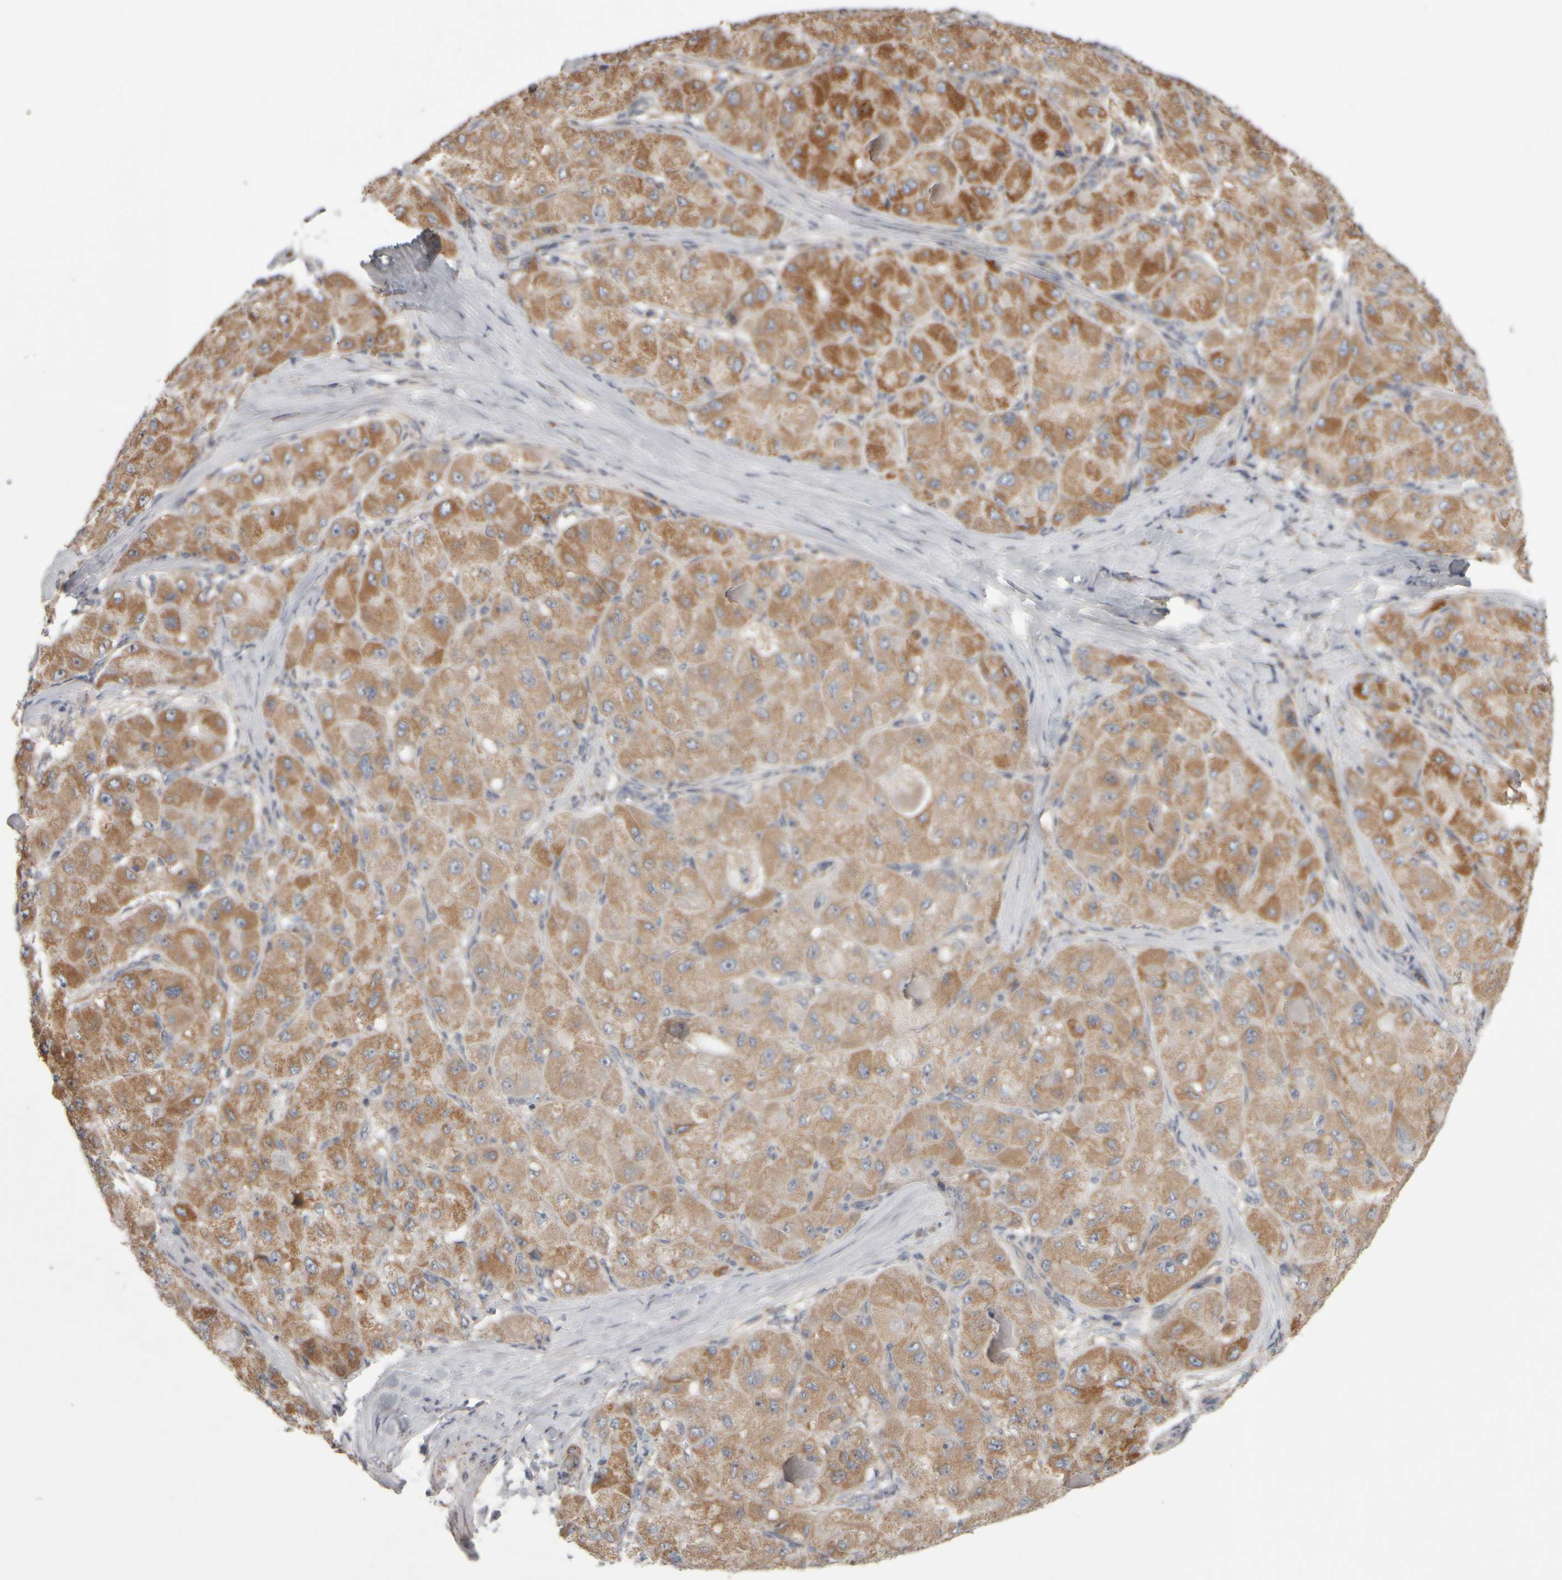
{"staining": {"intensity": "moderate", "quantity": ">75%", "location": "cytoplasmic/membranous"}, "tissue": "liver cancer", "cell_type": "Tumor cells", "image_type": "cancer", "snomed": [{"axis": "morphology", "description": "Carcinoma, Hepatocellular, NOS"}, {"axis": "topography", "description": "Liver"}], "caption": "Immunohistochemical staining of liver cancer (hepatocellular carcinoma) displays moderate cytoplasmic/membranous protein expression in about >75% of tumor cells.", "gene": "SCO1", "patient": {"sex": "male", "age": 80}}